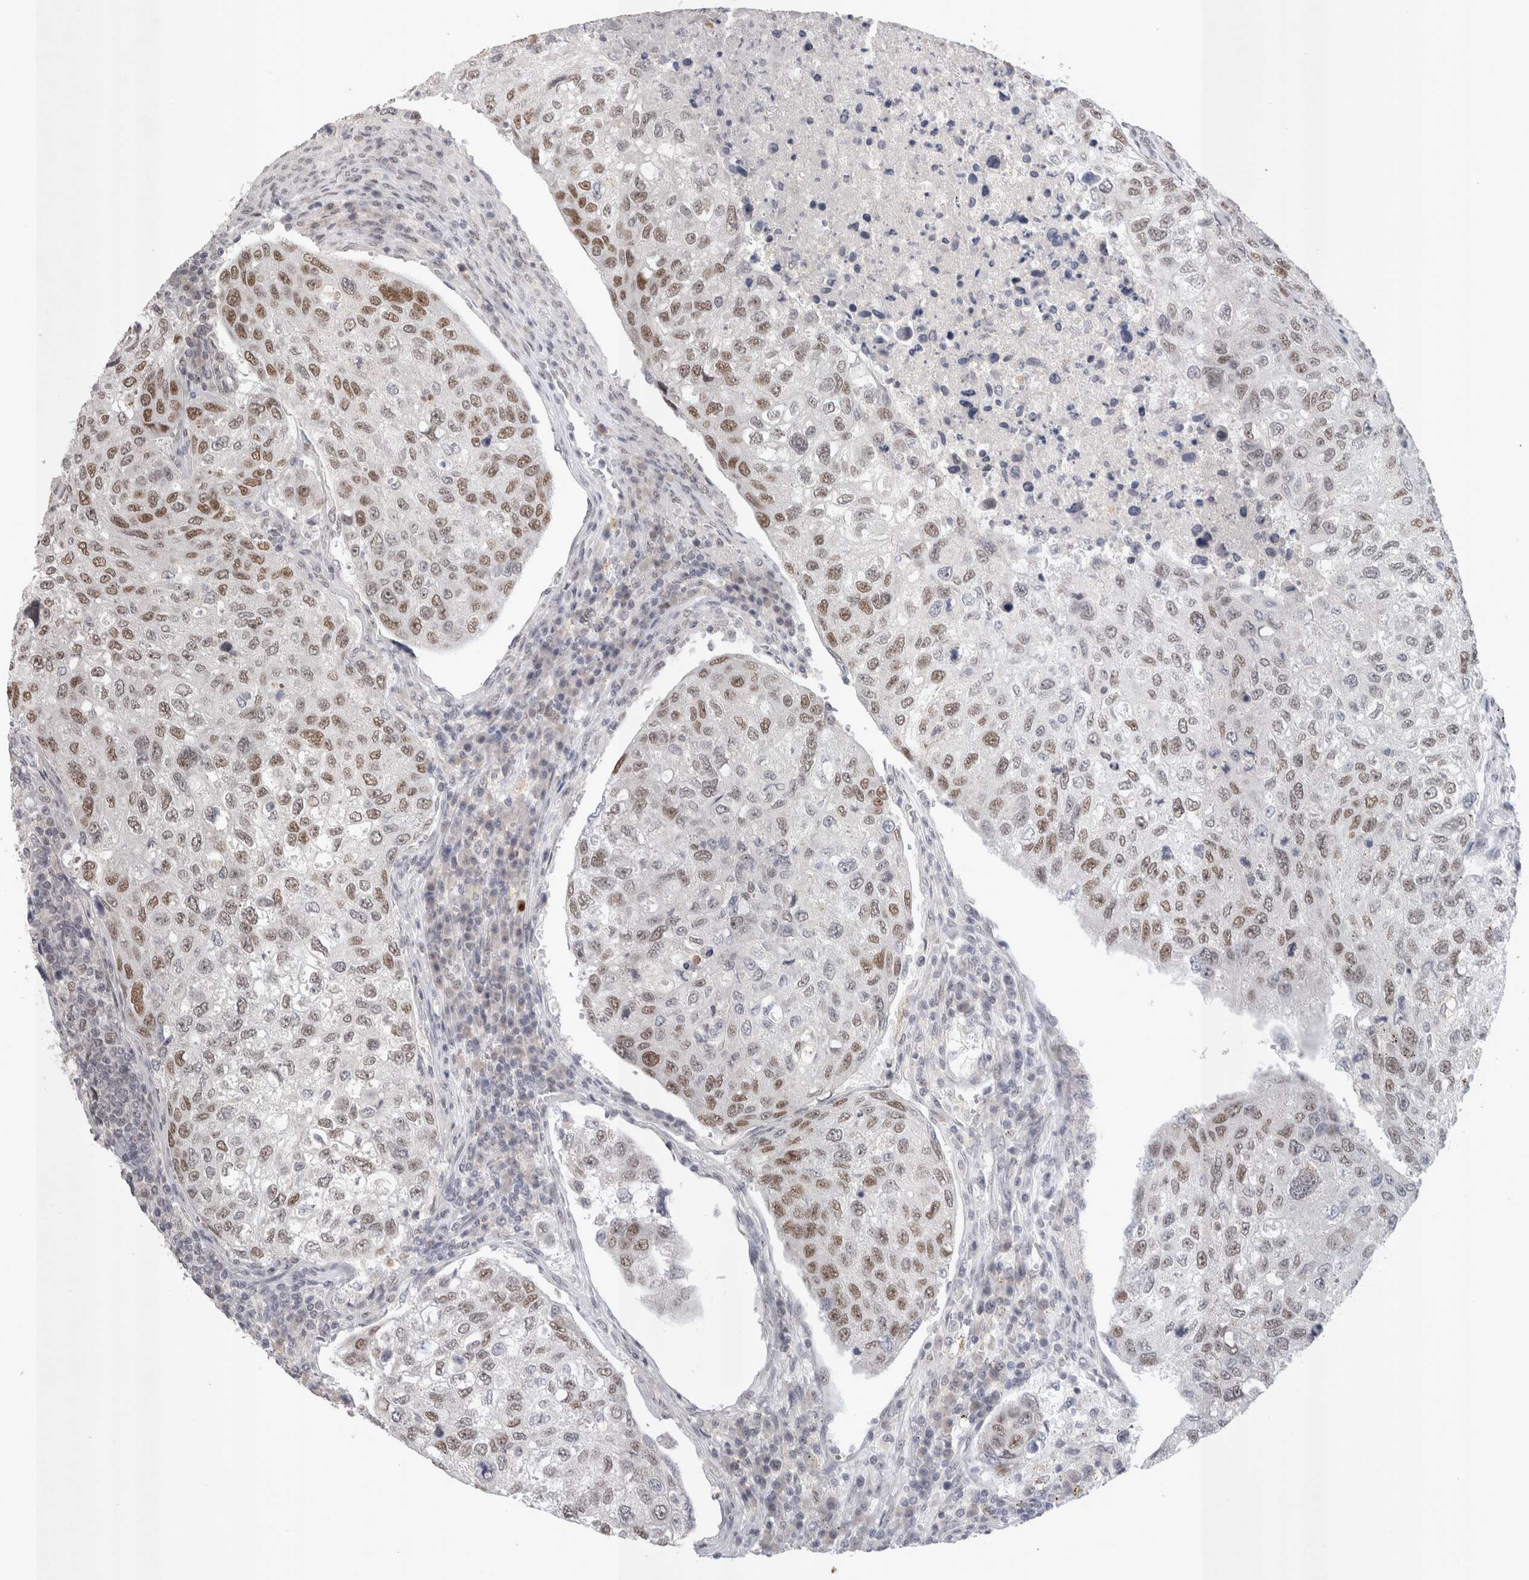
{"staining": {"intensity": "moderate", "quantity": "25%-75%", "location": "nuclear"}, "tissue": "urothelial cancer", "cell_type": "Tumor cells", "image_type": "cancer", "snomed": [{"axis": "morphology", "description": "Urothelial carcinoma, High grade"}, {"axis": "topography", "description": "Lymph node"}, {"axis": "topography", "description": "Urinary bladder"}], "caption": "Immunohistochemical staining of human high-grade urothelial carcinoma displays moderate nuclear protein staining in about 25%-75% of tumor cells. Immunohistochemistry stains the protein of interest in brown and the nuclei are stained blue.", "gene": "RECQL4", "patient": {"sex": "male", "age": 51}}